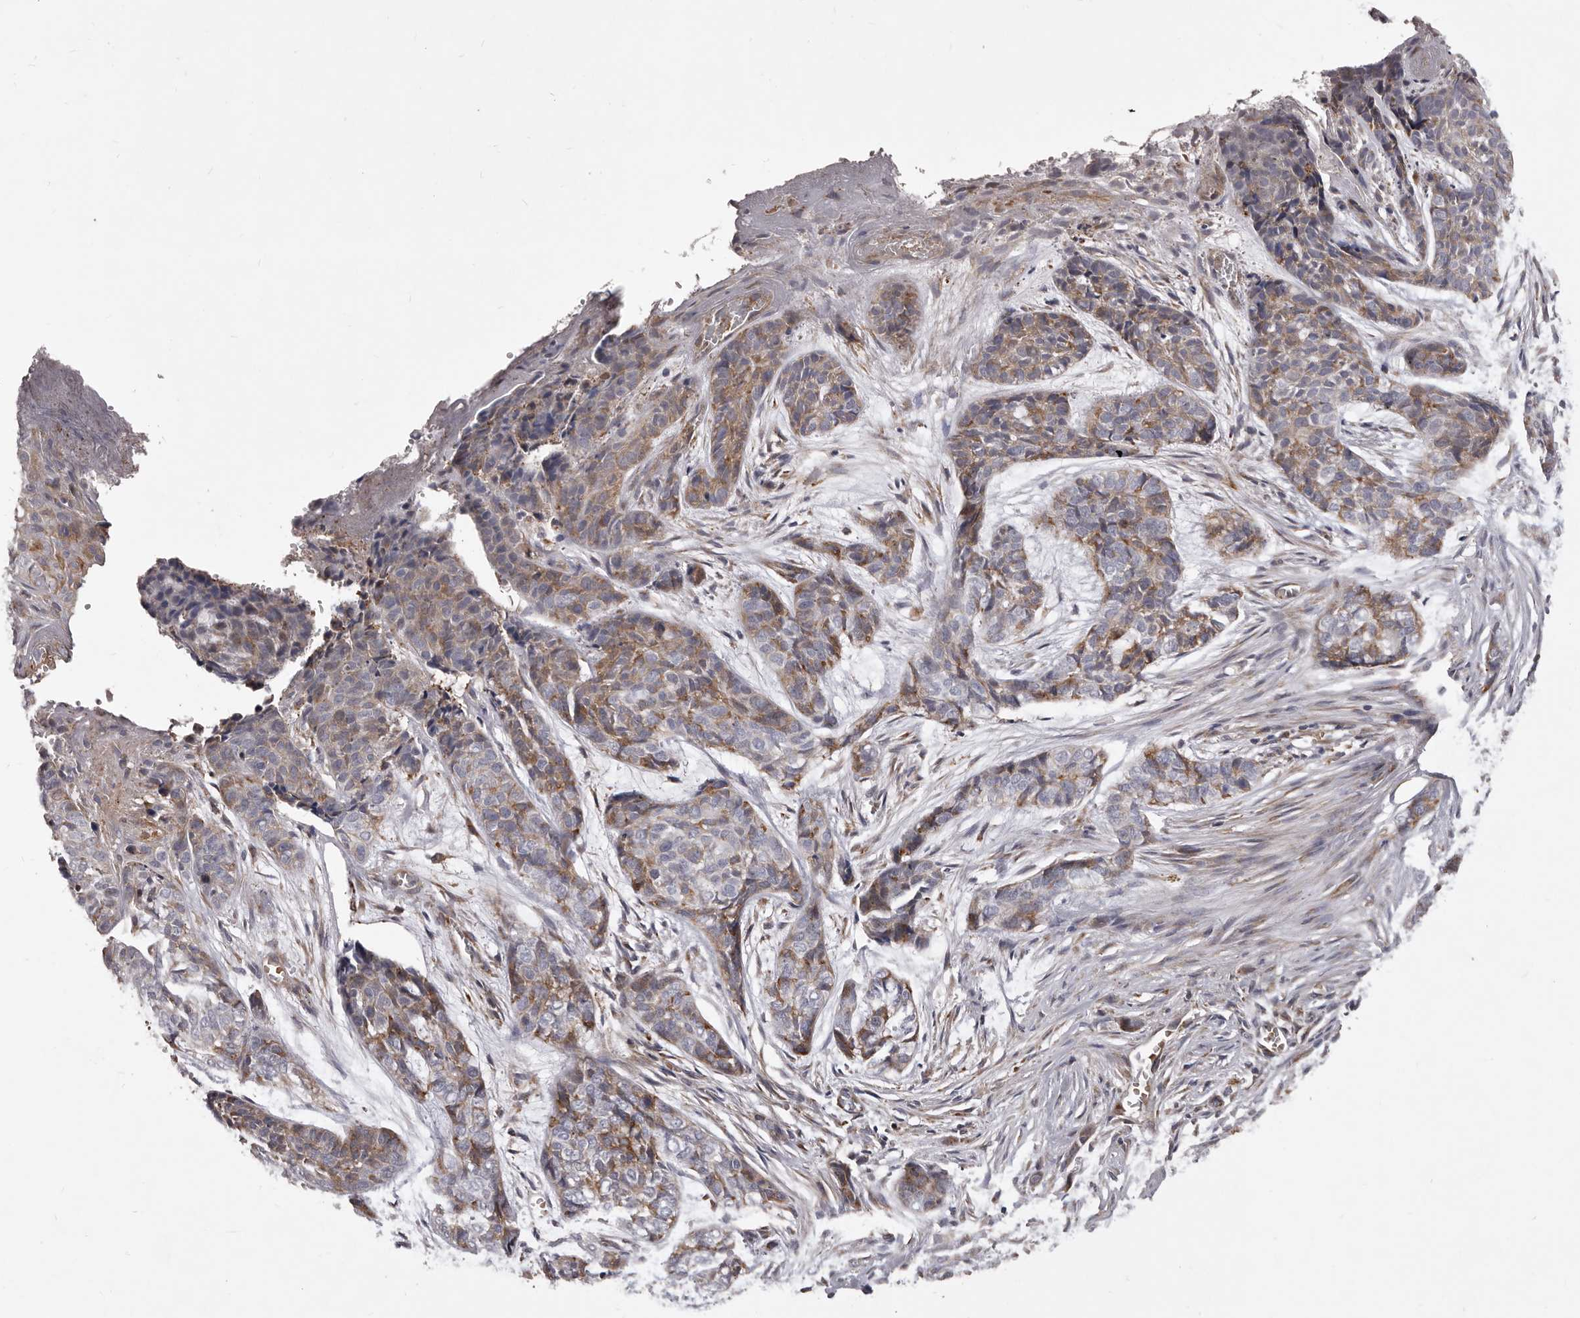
{"staining": {"intensity": "moderate", "quantity": "25%-75%", "location": "cytoplasmic/membranous"}, "tissue": "skin cancer", "cell_type": "Tumor cells", "image_type": "cancer", "snomed": [{"axis": "morphology", "description": "Basal cell carcinoma"}, {"axis": "topography", "description": "Skin"}], "caption": "Immunohistochemical staining of human skin cancer (basal cell carcinoma) shows medium levels of moderate cytoplasmic/membranous positivity in approximately 25%-75% of tumor cells. The staining was performed using DAB (3,3'-diaminobenzidine), with brown indicating positive protein expression. Nuclei are stained blue with hematoxylin.", "gene": "ALPK1", "patient": {"sex": "female", "age": 64}}